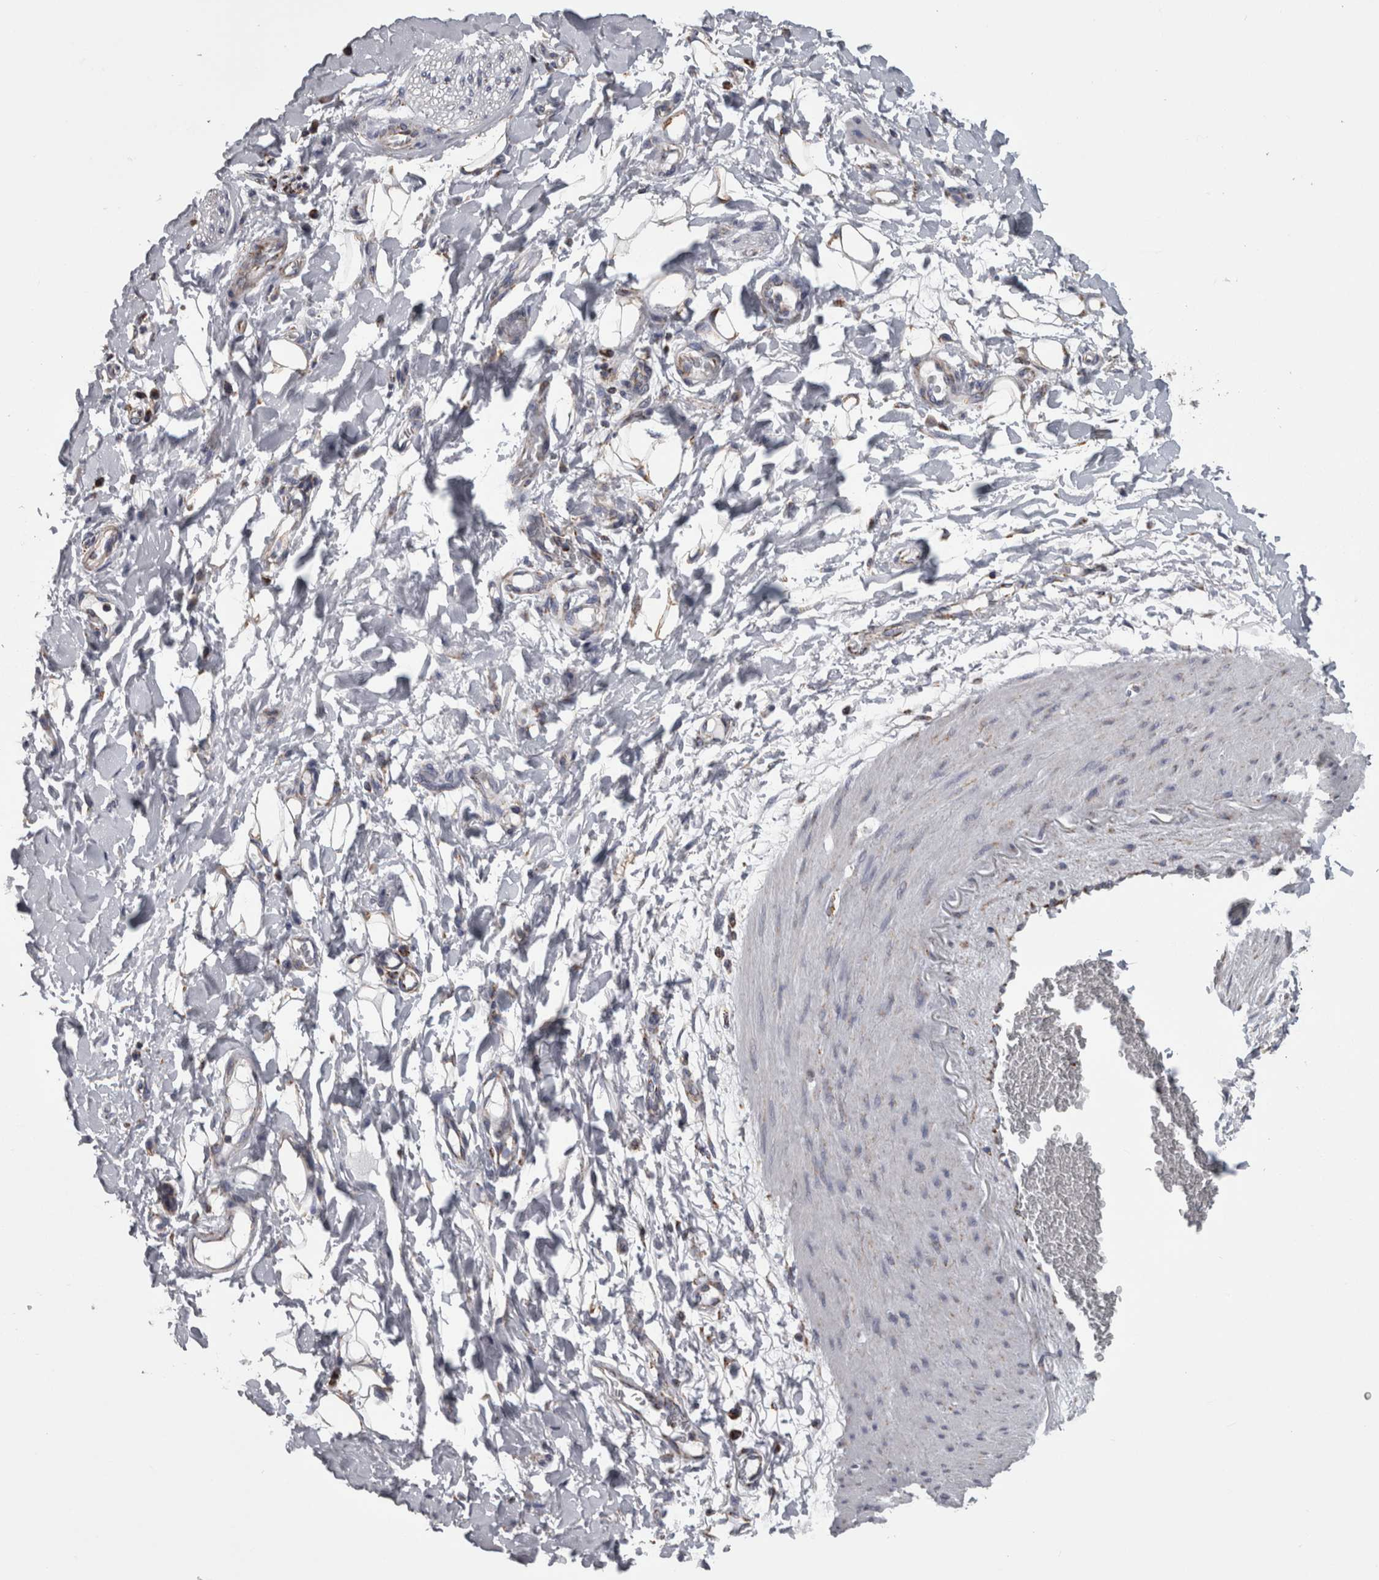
{"staining": {"intensity": "weak", "quantity": ">75%", "location": "cytoplasmic/membranous"}, "tissue": "adipose tissue", "cell_type": "Adipocytes", "image_type": "normal", "snomed": [{"axis": "morphology", "description": "Normal tissue, NOS"}, {"axis": "morphology", "description": "Adenocarcinoma, NOS"}, {"axis": "topography", "description": "Esophagus"}], "caption": "High-magnification brightfield microscopy of unremarkable adipose tissue stained with DAB (brown) and counterstained with hematoxylin (blue). adipocytes exhibit weak cytoplasmic/membranous expression is present in about>75% of cells.", "gene": "MDH2", "patient": {"sex": "male", "age": 62}}